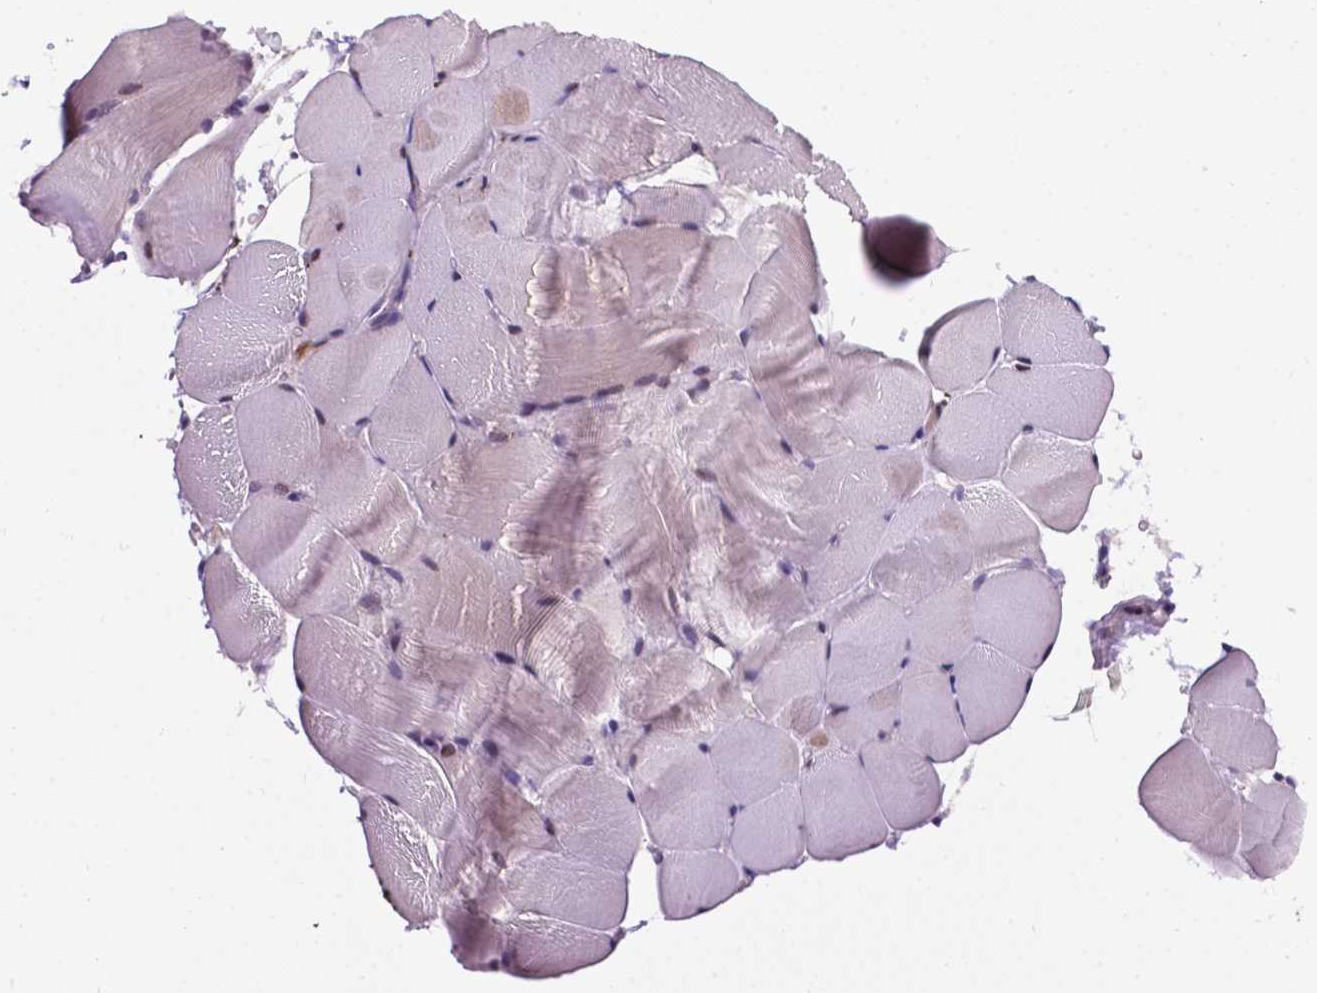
{"staining": {"intensity": "negative", "quantity": "none", "location": "none"}, "tissue": "skeletal muscle", "cell_type": "Myocytes", "image_type": "normal", "snomed": [{"axis": "morphology", "description": "Normal tissue, NOS"}, {"axis": "topography", "description": "Skeletal muscle"}], "caption": "Immunohistochemical staining of normal human skeletal muscle exhibits no significant expression in myocytes.", "gene": "SMAD2", "patient": {"sex": "female", "age": 37}}